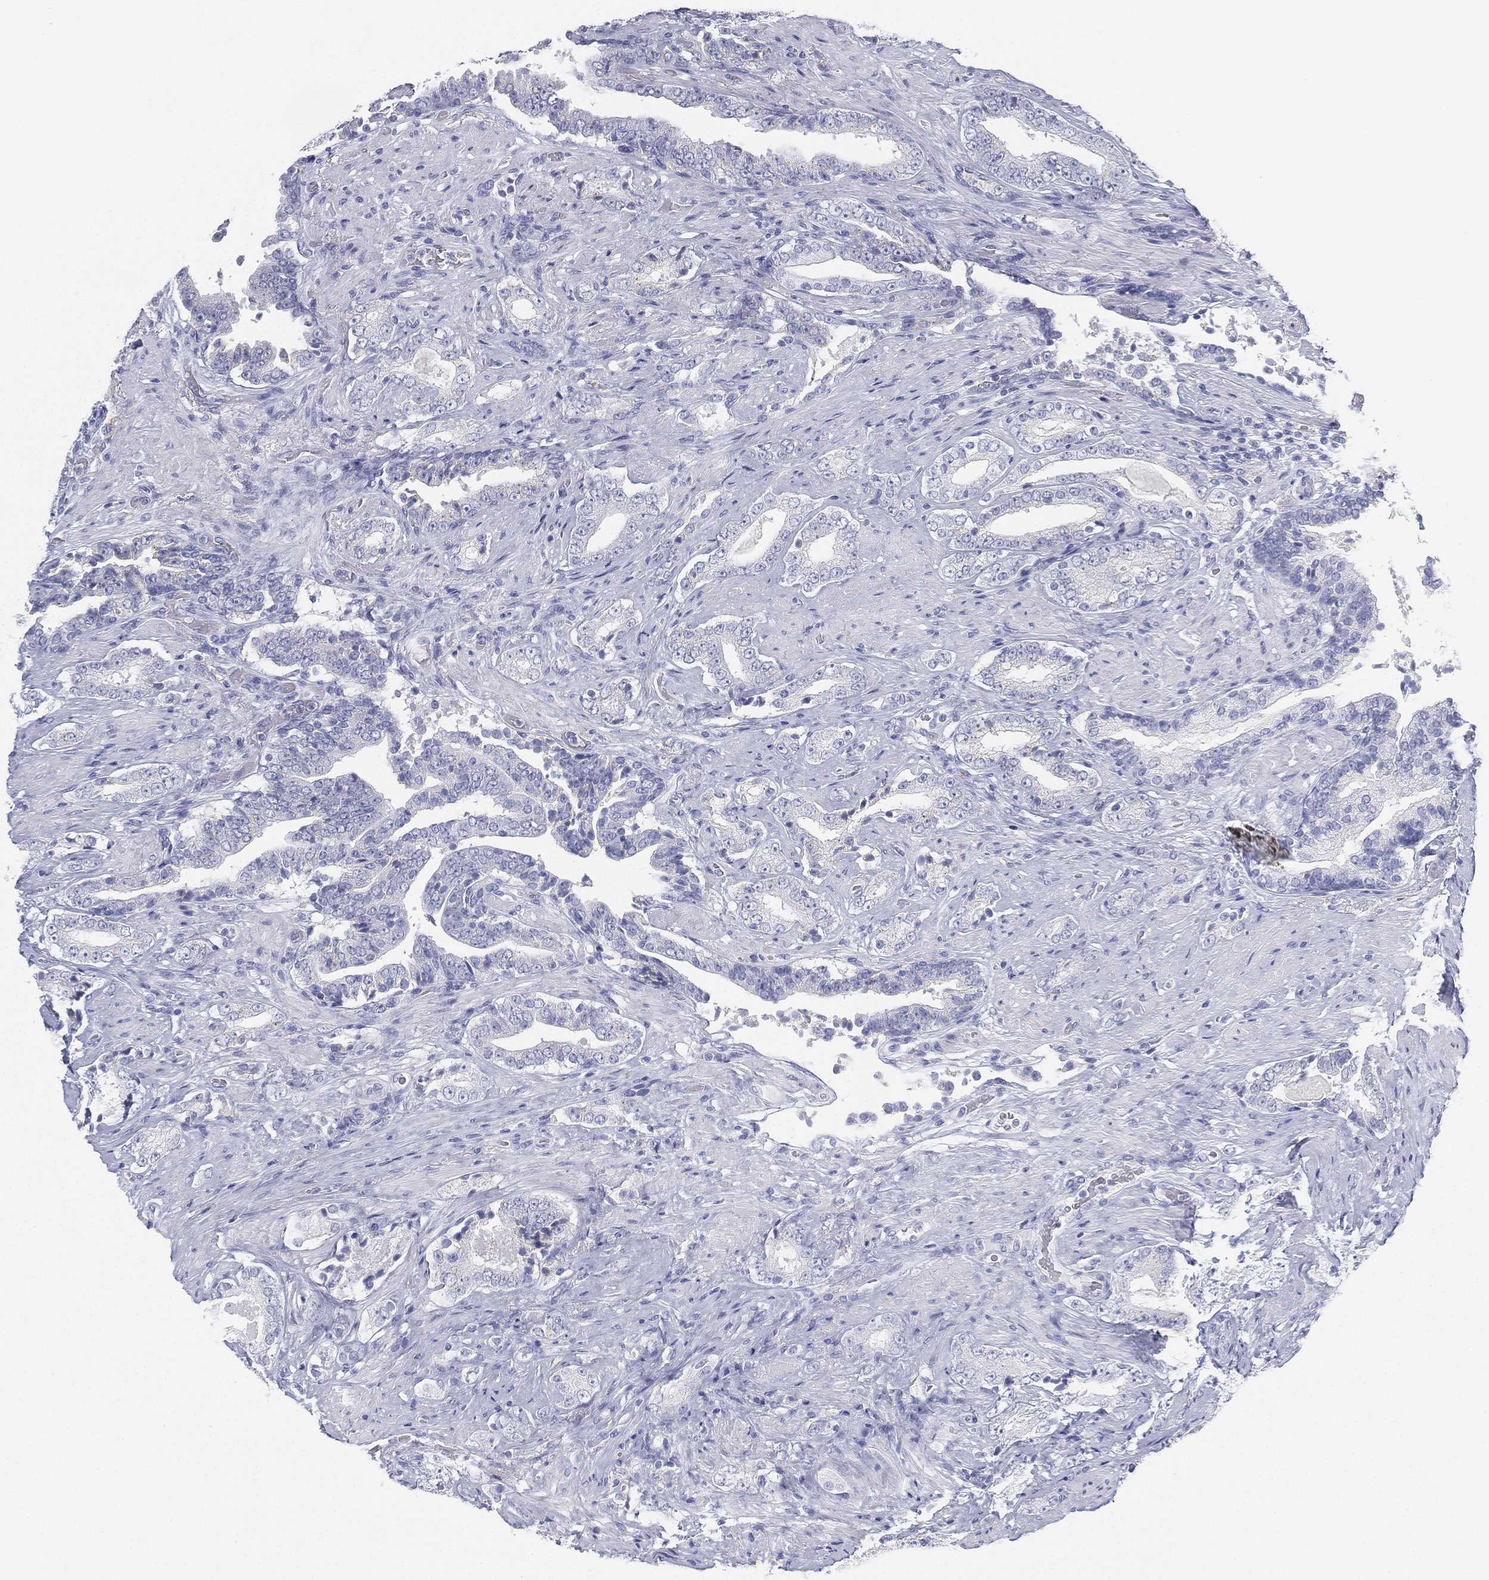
{"staining": {"intensity": "negative", "quantity": "none", "location": "none"}, "tissue": "prostate cancer", "cell_type": "Tumor cells", "image_type": "cancer", "snomed": [{"axis": "morphology", "description": "Adenocarcinoma, Low grade"}, {"axis": "topography", "description": "Prostate and seminal vesicle, NOS"}], "caption": "This micrograph is of prostate cancer stained with immunohistochemistry (IHC) to label a protein in brown with the nuclei are counter-stained blue. There is no expression in tumor cells.", "gene": "GPR61", "patient": {"sex": "male", "age": 61}}